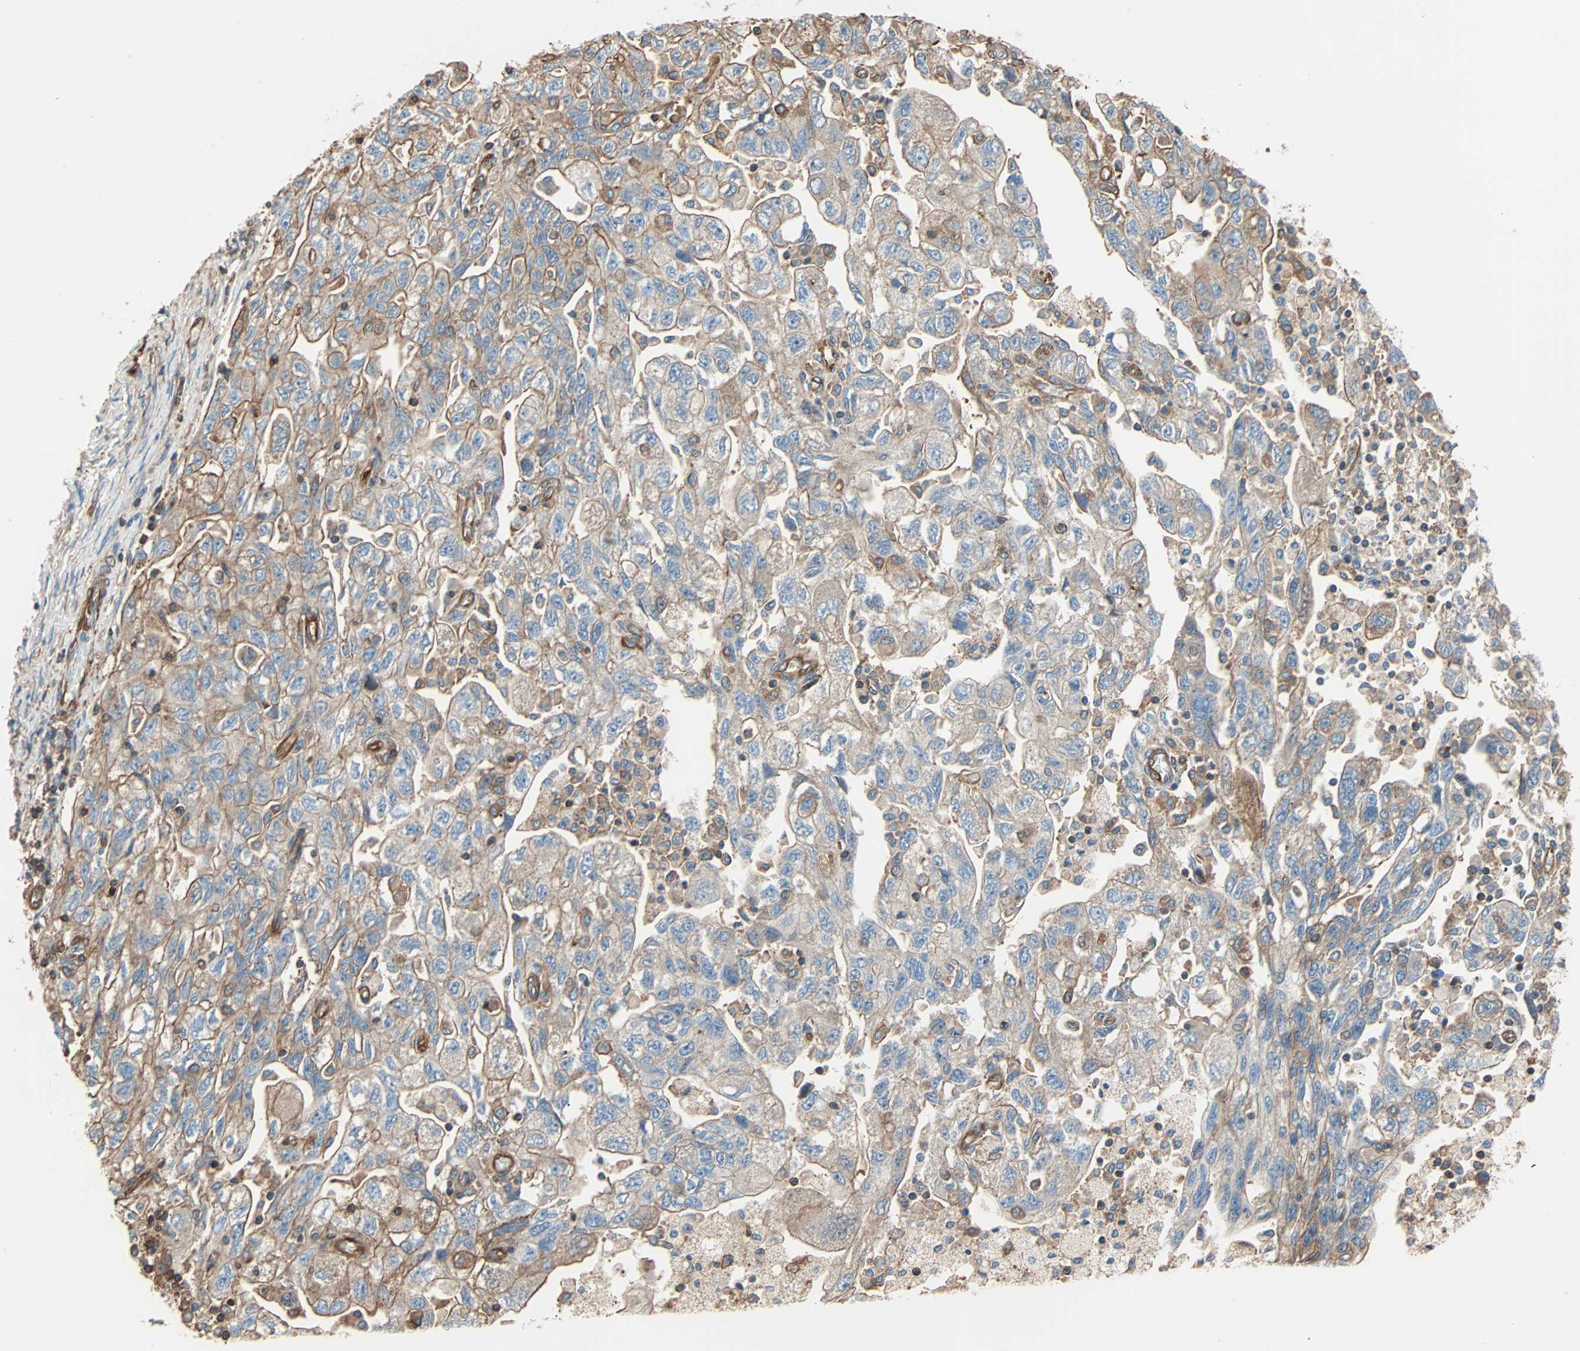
{"staining": {"intensity": "weak", "quantity": "<25%", "location": "cytoplasmic/membranous"}, "tissue": "ovarian cancer", "cell_type": "Tumor cells", "image_type": "cancer", "snomed": [{"axis": "morphology", "description": "Carcinoma, NOS"}, {"axis": "morphology", "description": "Cystadenocarcinoma, serous, NOS"}, {"axis": "topography", "description": "Ovary"}], "caption": "Immunohistochemistry of human ovarian carcinoma shows no positivity in tumor cells.", "gene": "GALNT10", "patient": {"sex": "female", "age": 69}}